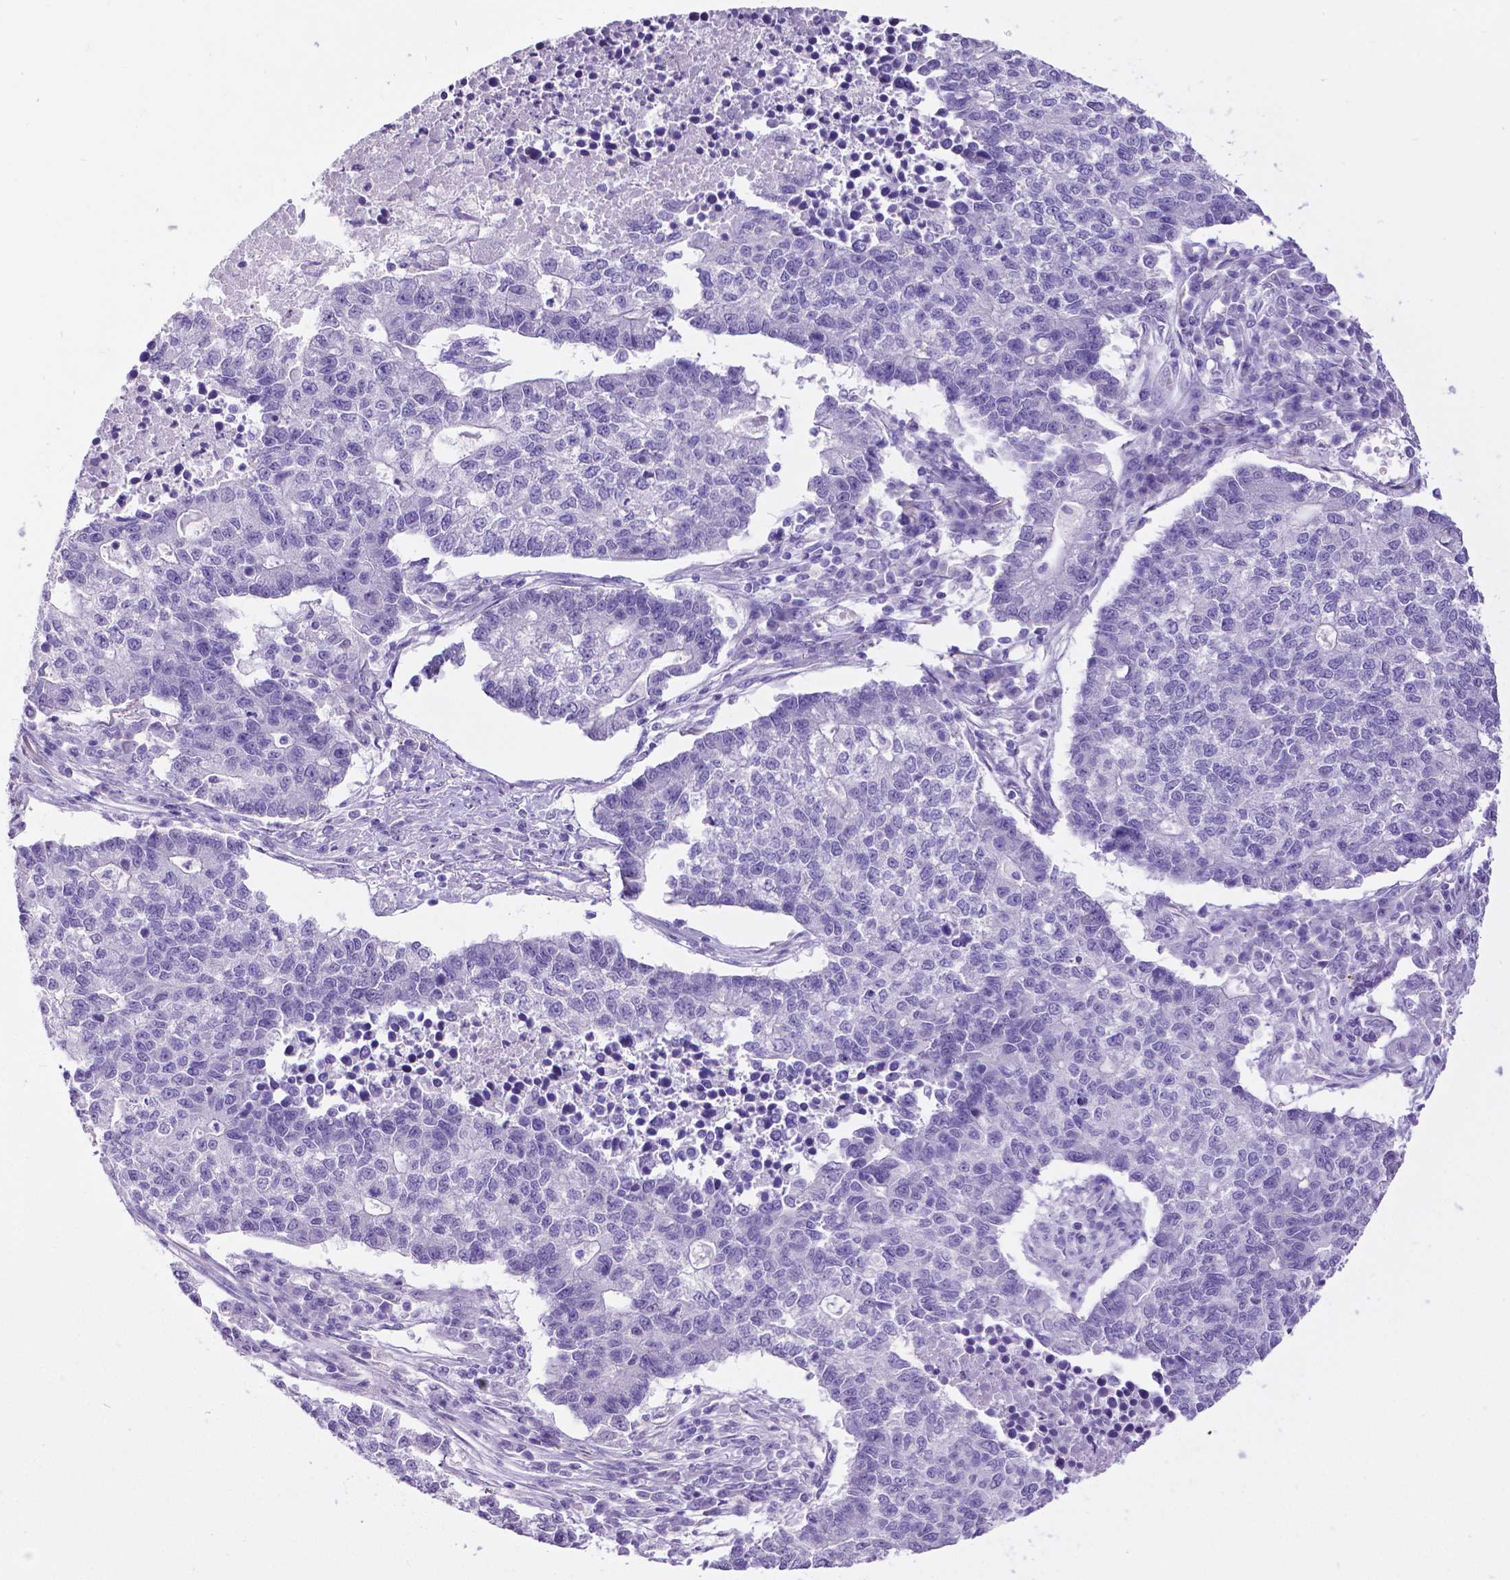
{"staining": {"intensity": "negative", "quantity": "none", "location": "none"}, "tissue": "lung cancer", "cell_type": "Tumor cells", "image_type": "cancer", "snomed": [{"axis": "morphology", "description": "Adenocarcinoma, NOS"}, {"axis": "topography", "description": "Lung"}], "caption": "A high-resolution photomicrograph shows IHC staining of lung adenocarcinoma, which reveals no significant expression in tumor cells.", "gene": "SATB2", "patient": {"sex": "male", "age": 57}}